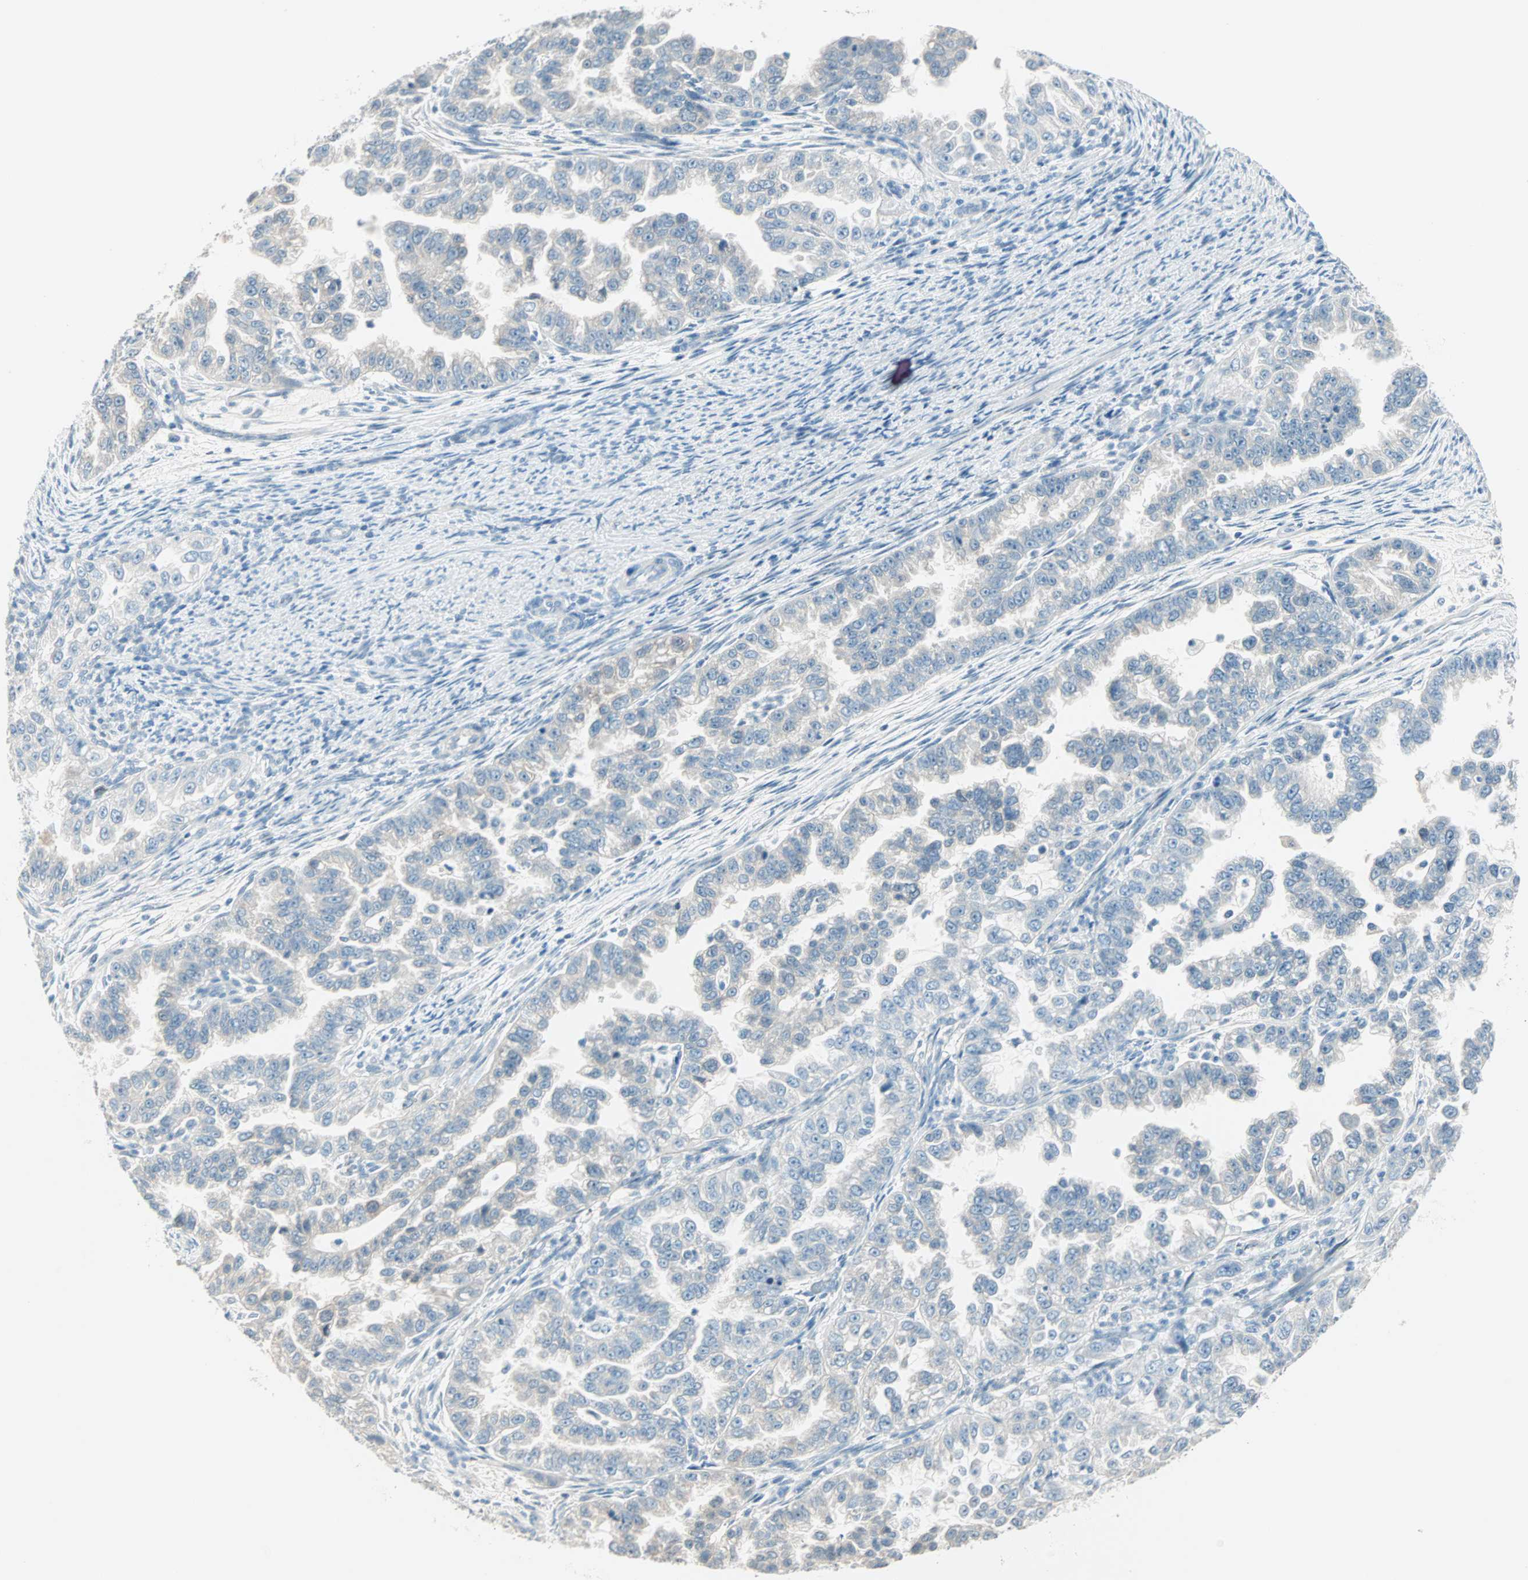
{"staining": {"intensity": "negative", "quantity": "none", "location": "none"}, "tissue": "endometrial cancer", "cell_type": "Tumor cells", "image_type": "cancer", "snomed": [{"axis": "morphology", "description": "Adenocarcinoma, NOS"}, {"axis": "topography", "description": "Endometrium"}], "caption": "Micrograph shows no significant protein staining in tumor cells of endometrial adenocarcinoma. (DAB immunohistochemistry visualized using brightfield microscopy, high magnification).", "gene": "SULT1C2", "patient": {"sex": "female", "age": 85}}